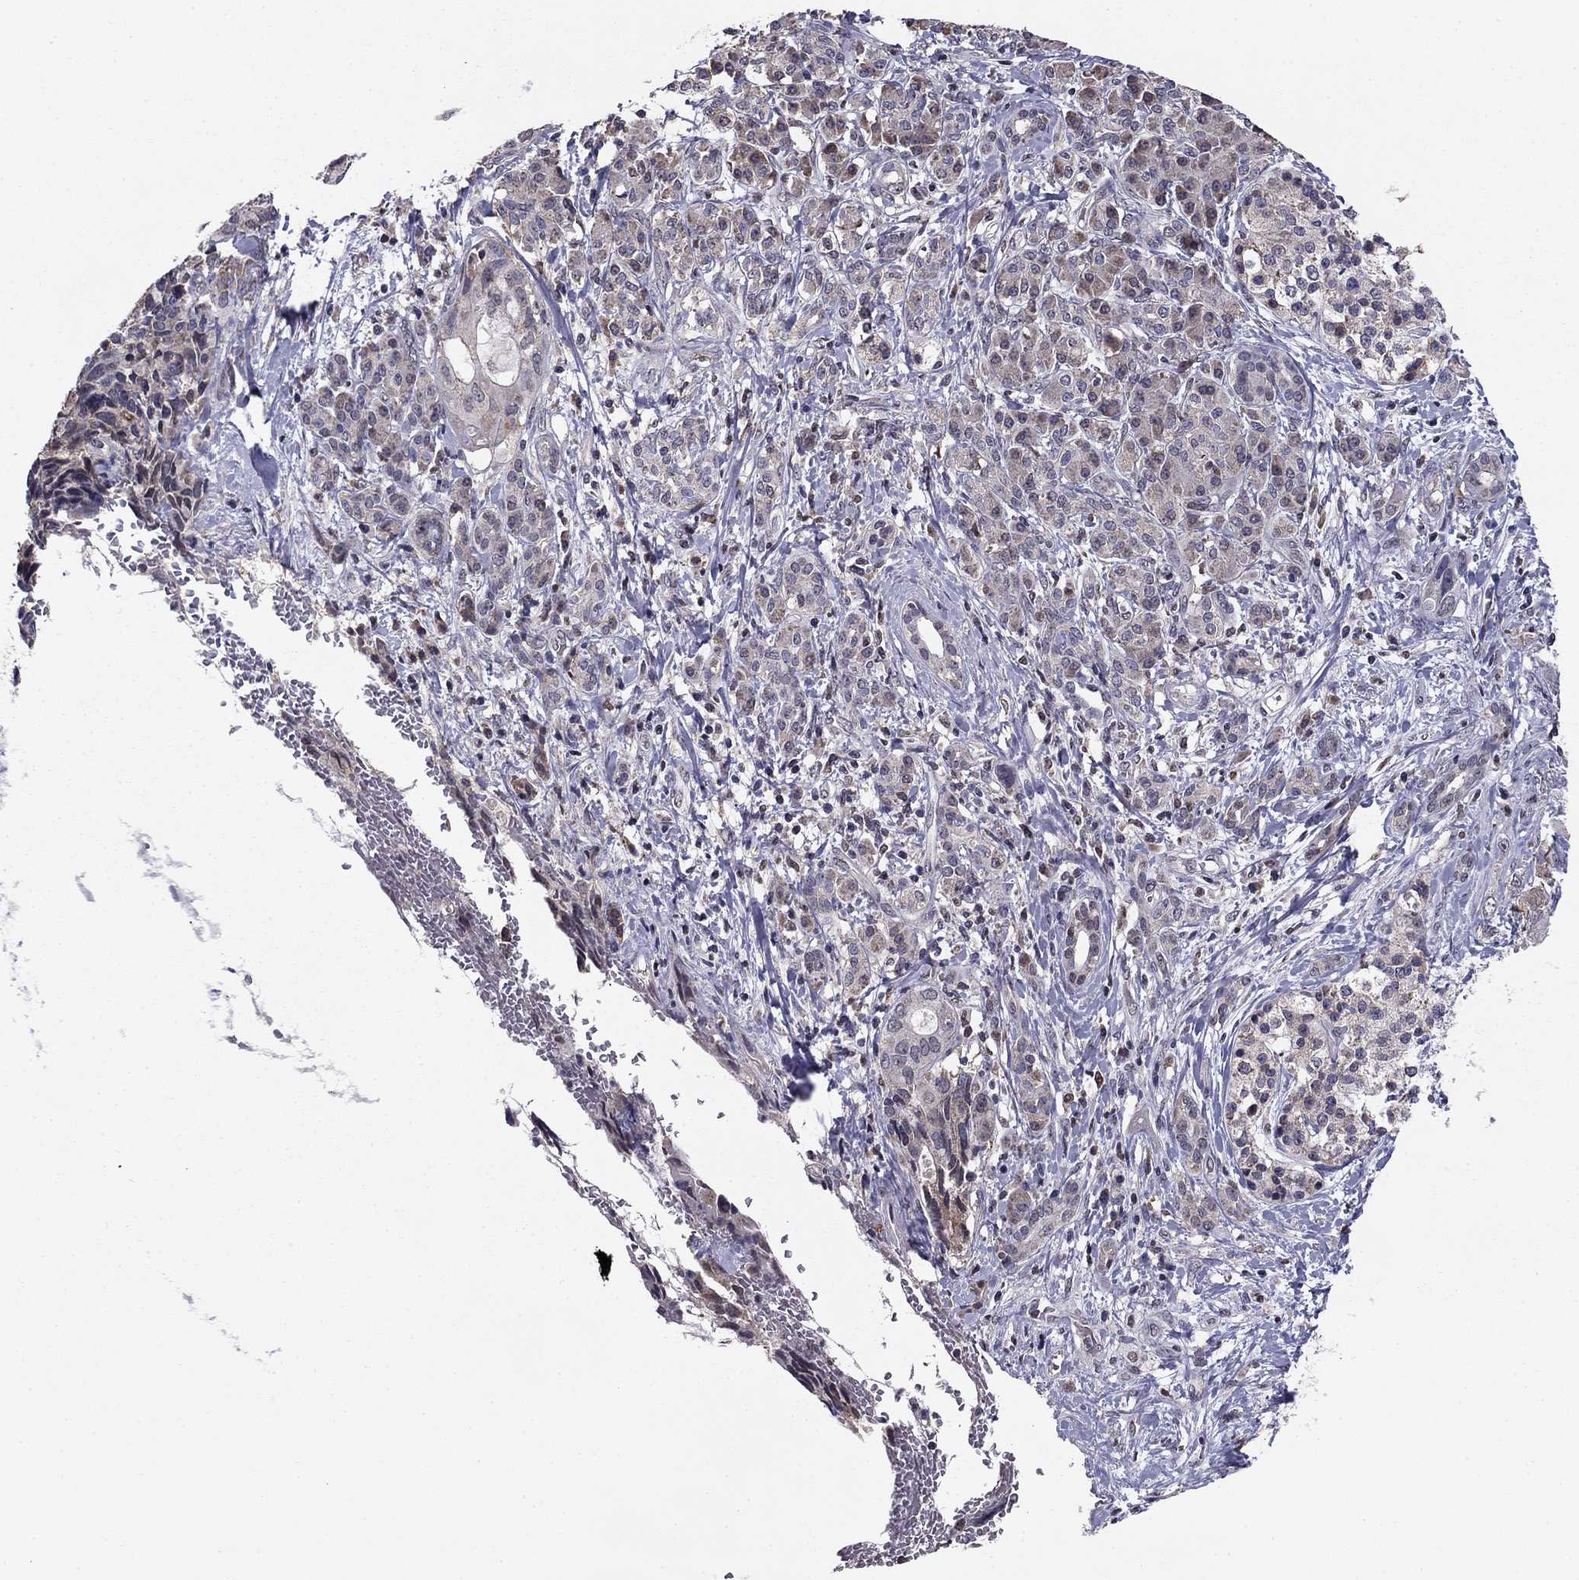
{"staining": {"intensity": "moderate", "quantity": "<25%", "location": "cytoplasmic/membranous"}, "tissue": "pancreatic cancer", "cell_type": "Tumor cells", "image_type": "cancer", "snomed": [{"axis": "morphology", "description": "Adenocarcinoma, NOS"}, {"axis": "topography", "description": "Pancreas"}], "caption": "Pancreatic cancer (adenocarcinoma) stained for a protein (brown) shows moderate cytoplasmic/membranous positive expression in about <25% of tumor cells.", "gene": "HCN1", "patient": {"sex": "female", "age": 56}}